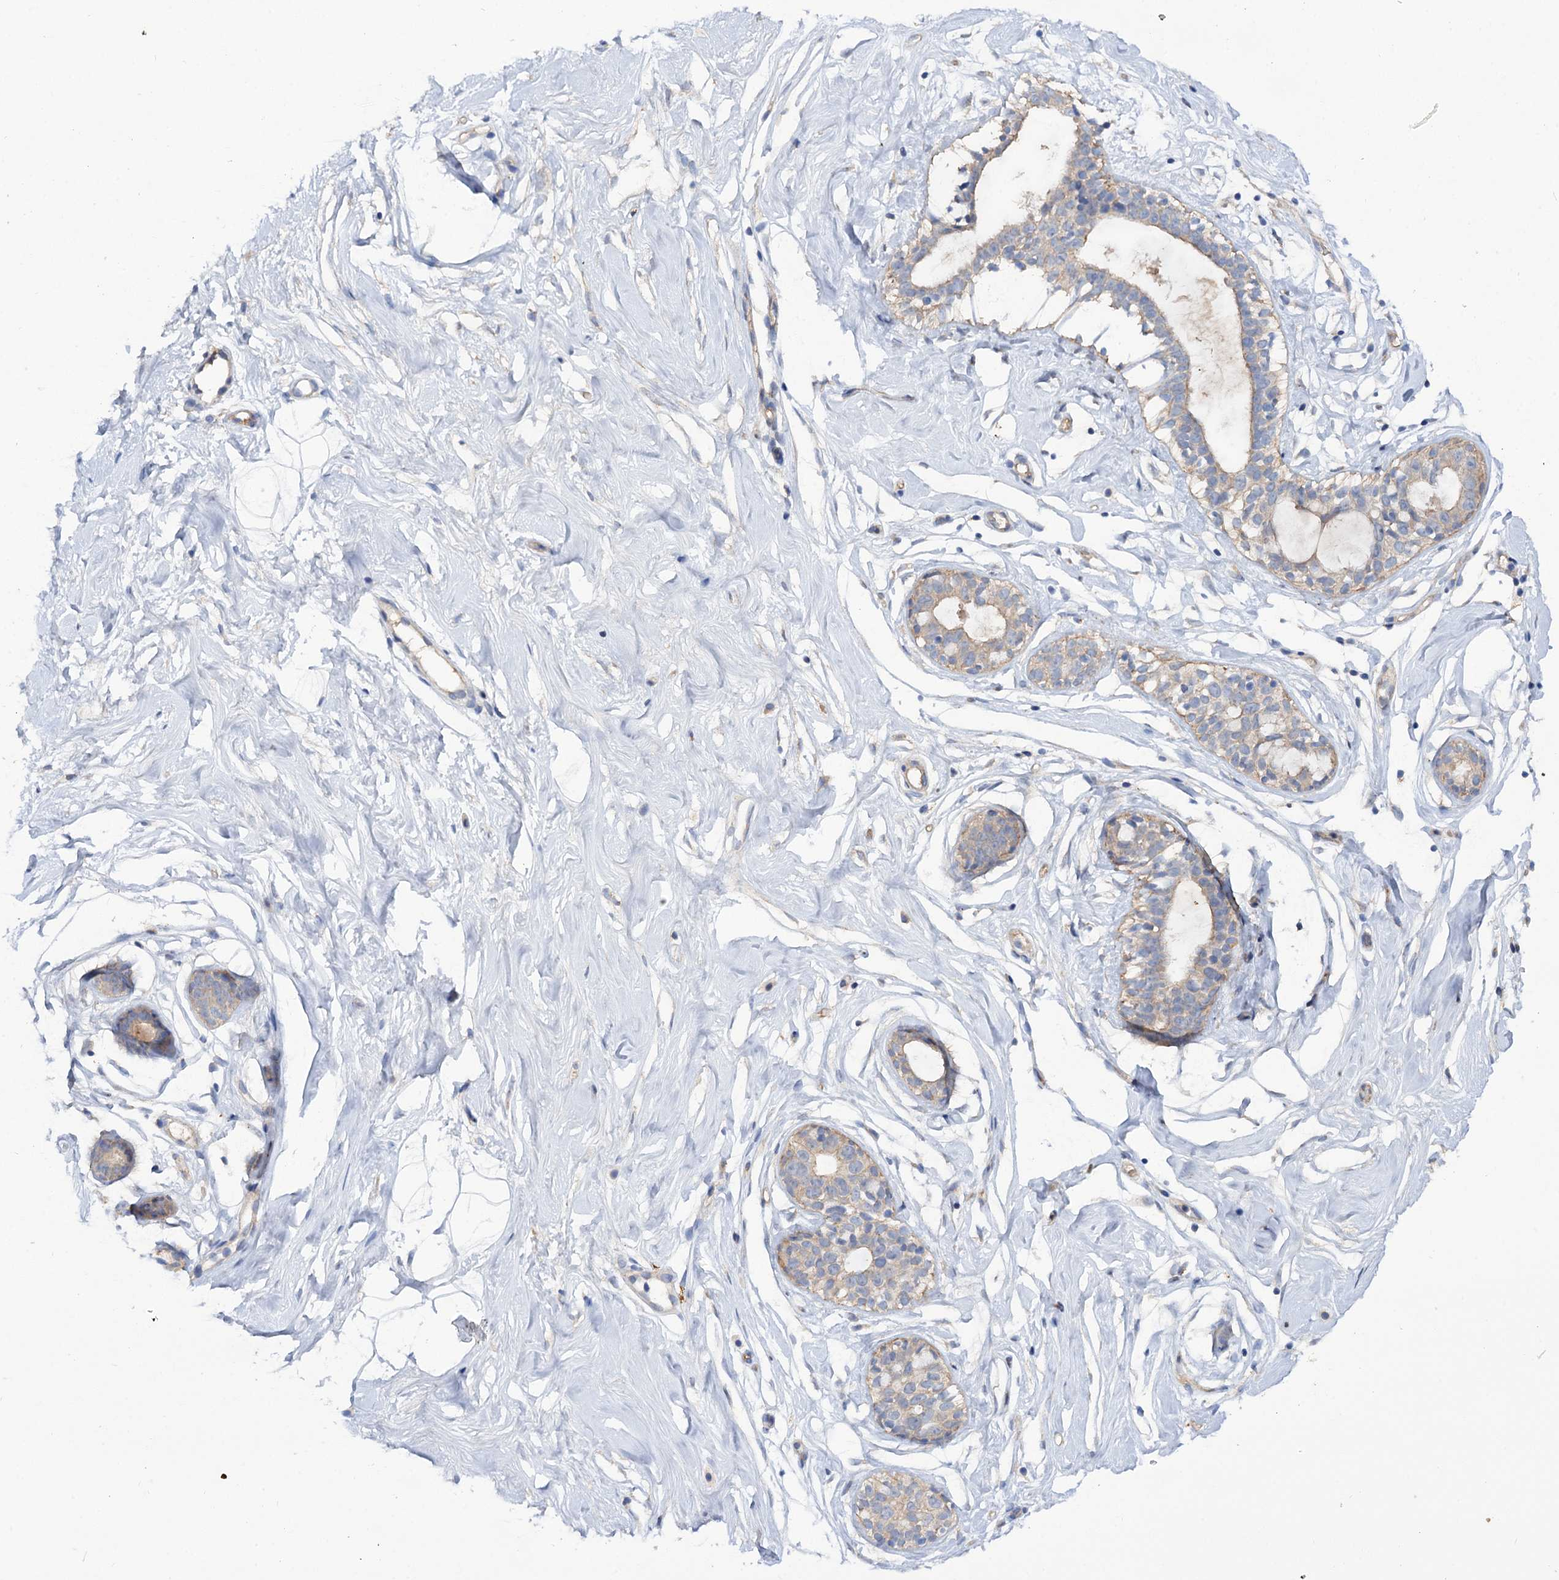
{"staining": {"intensity": "negative", "quantity": "none", "location": "none"}, "tissue": "breast", "cell_type": "Adipocytes", "image_type": "normal", "snomed": [{"axis": "morphology", "description": "Normal tissue, NOS"}, {"axis": "morphology", "description": "Adenoma, NOS"}, {"axis": "topography", "description": "Breast"}], "caption": "Adipocytes show no significant protein expression in unremarkable breast. Nuclei are stained in blue.", "gene": "NUDCD2", "patient": {"sex": "female", "age": 23}}